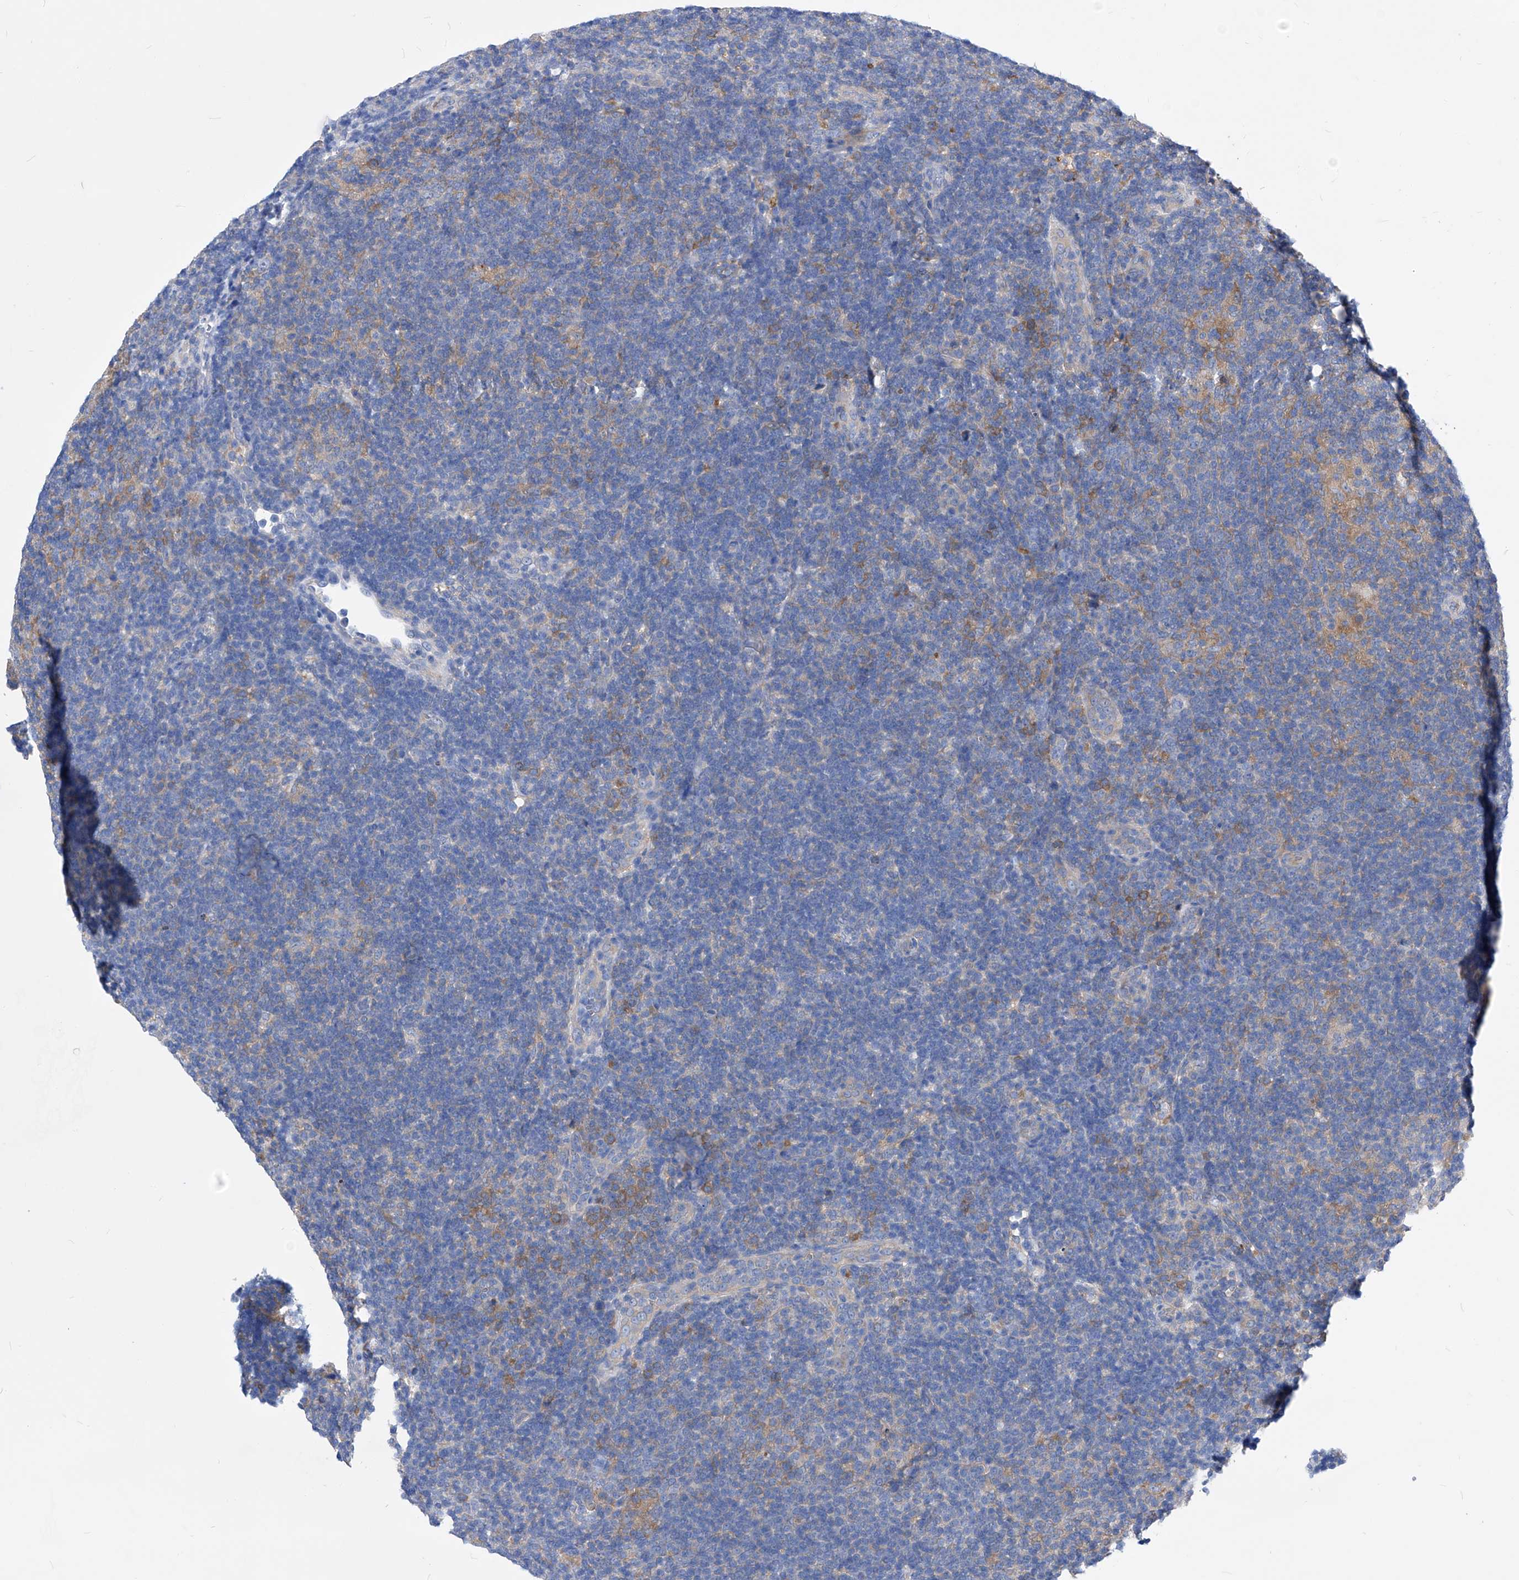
{"staining": {"intensity": "negative", "quantity": "none", "location": "none"}, "tissue": "lymphoma", "cell_type": "Tumor cells", "image_type": "cancer", "snomed": [{"axis": "morphology", "description": "Hodgkin's disease, NOS"}, {"axis": "topography", "description": "Lymph node"}], "caption": "IHC micrograph of human Hodgkin's disease stained for a protein (brown), which shows no staining in tumor cells.", "gene": "XPNPEP1", "patient": {"sex": "female", "age": 57}}